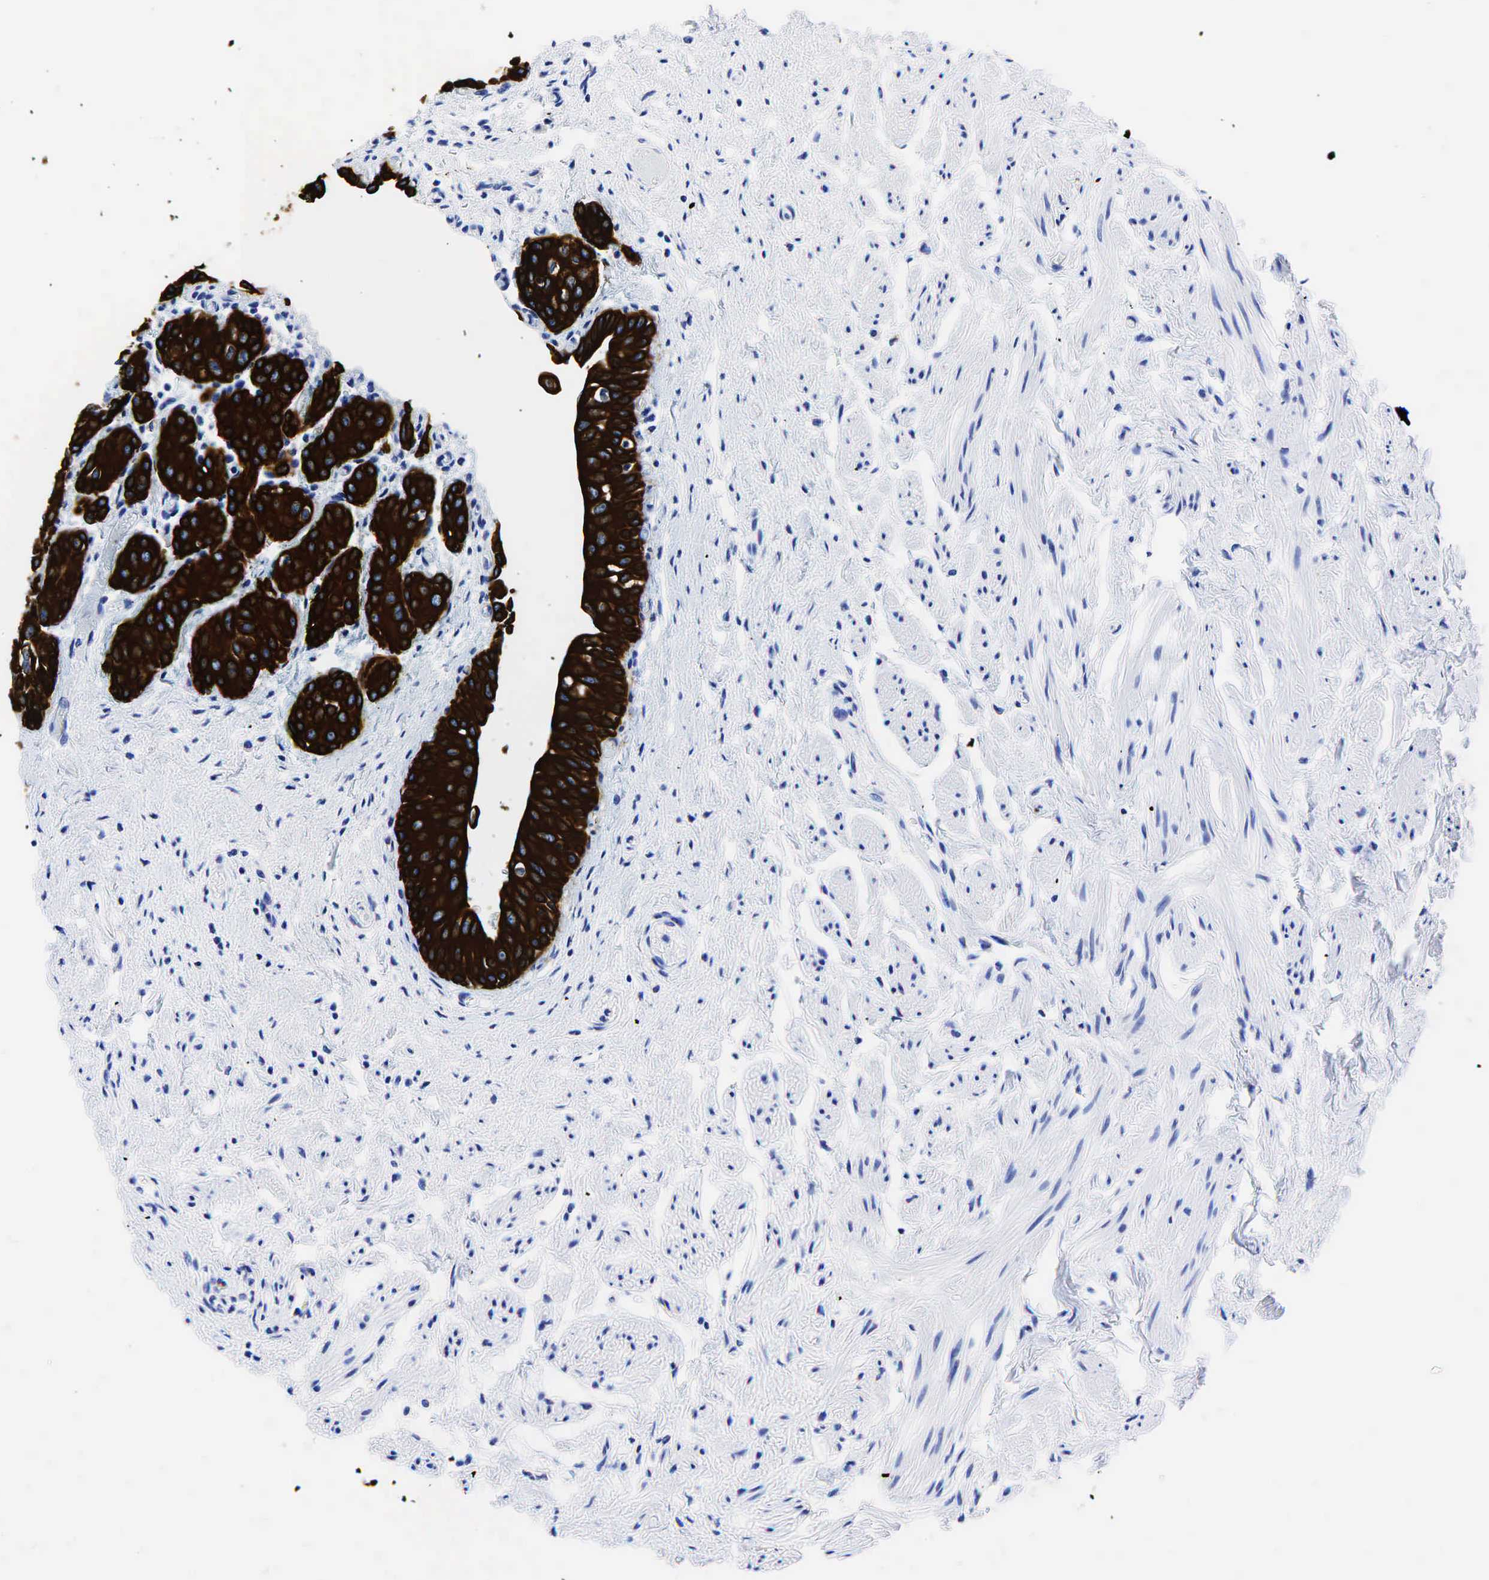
{"staining": {"intensity": "strong", "quantity": ">75%", "location": "nuclear"}, "tissue": "urinary bladder", "cell_type": "Urothelial cells", "image_type": "normal", "snomed": [{"axis": "morphology", "description": "Normal tissue, NOS"}, {"axis": "topography", "description": "Urinary bladder"}], "caption": "Approximately >75% of urothelial cells in unremarkable human urinary bladder exhibit strong nuclear protein staining as visualized by brown immunohistochemical staining.", "gene": "KRT19", "patient": {"sex": "male", "age": 72}}